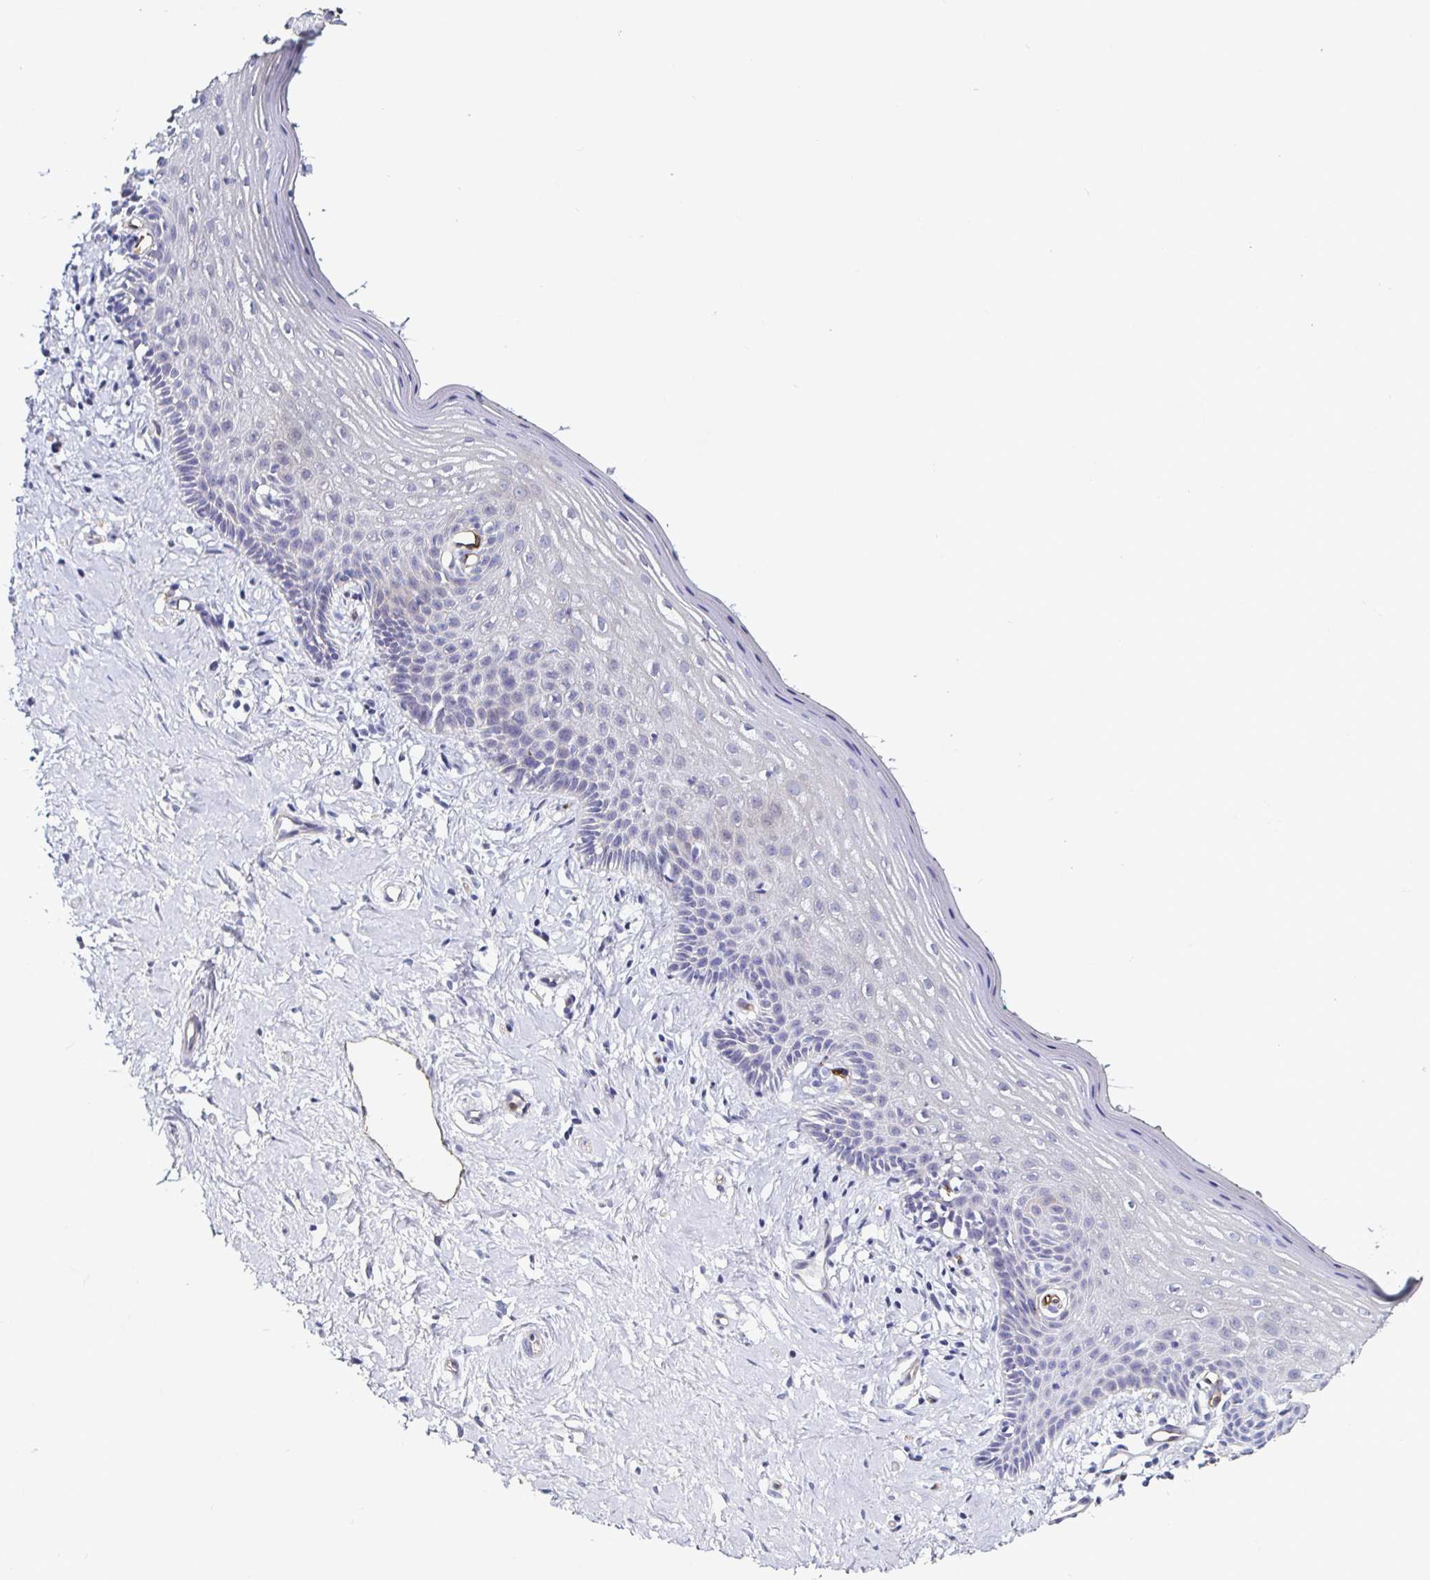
{"staining": {"intensity": "negative", "quantity": "none", "location": "none"}, "tissue": "vagina", "cell_type": "Squamous epithelial cells", "image_type": "normal", "snomed": [{"axis": "morphology", "description": "Normal tissue, NOS"}, {"axis": "topography", "description": "Vagina"}], "caption": "Immunohistochemistry (IHC) histopathology image of unremarkable vagina: vagina stained with DAB exhibits no significant protein expression in squamous epithelial cells. The staining was performed using DAB to visualize the protein expression in brown, while the nuclei were stained in blue with hematoxylin (Magnification: 20x).", "gene": "ACSBG2", "patient": {"sex": "female", "age": 42}}